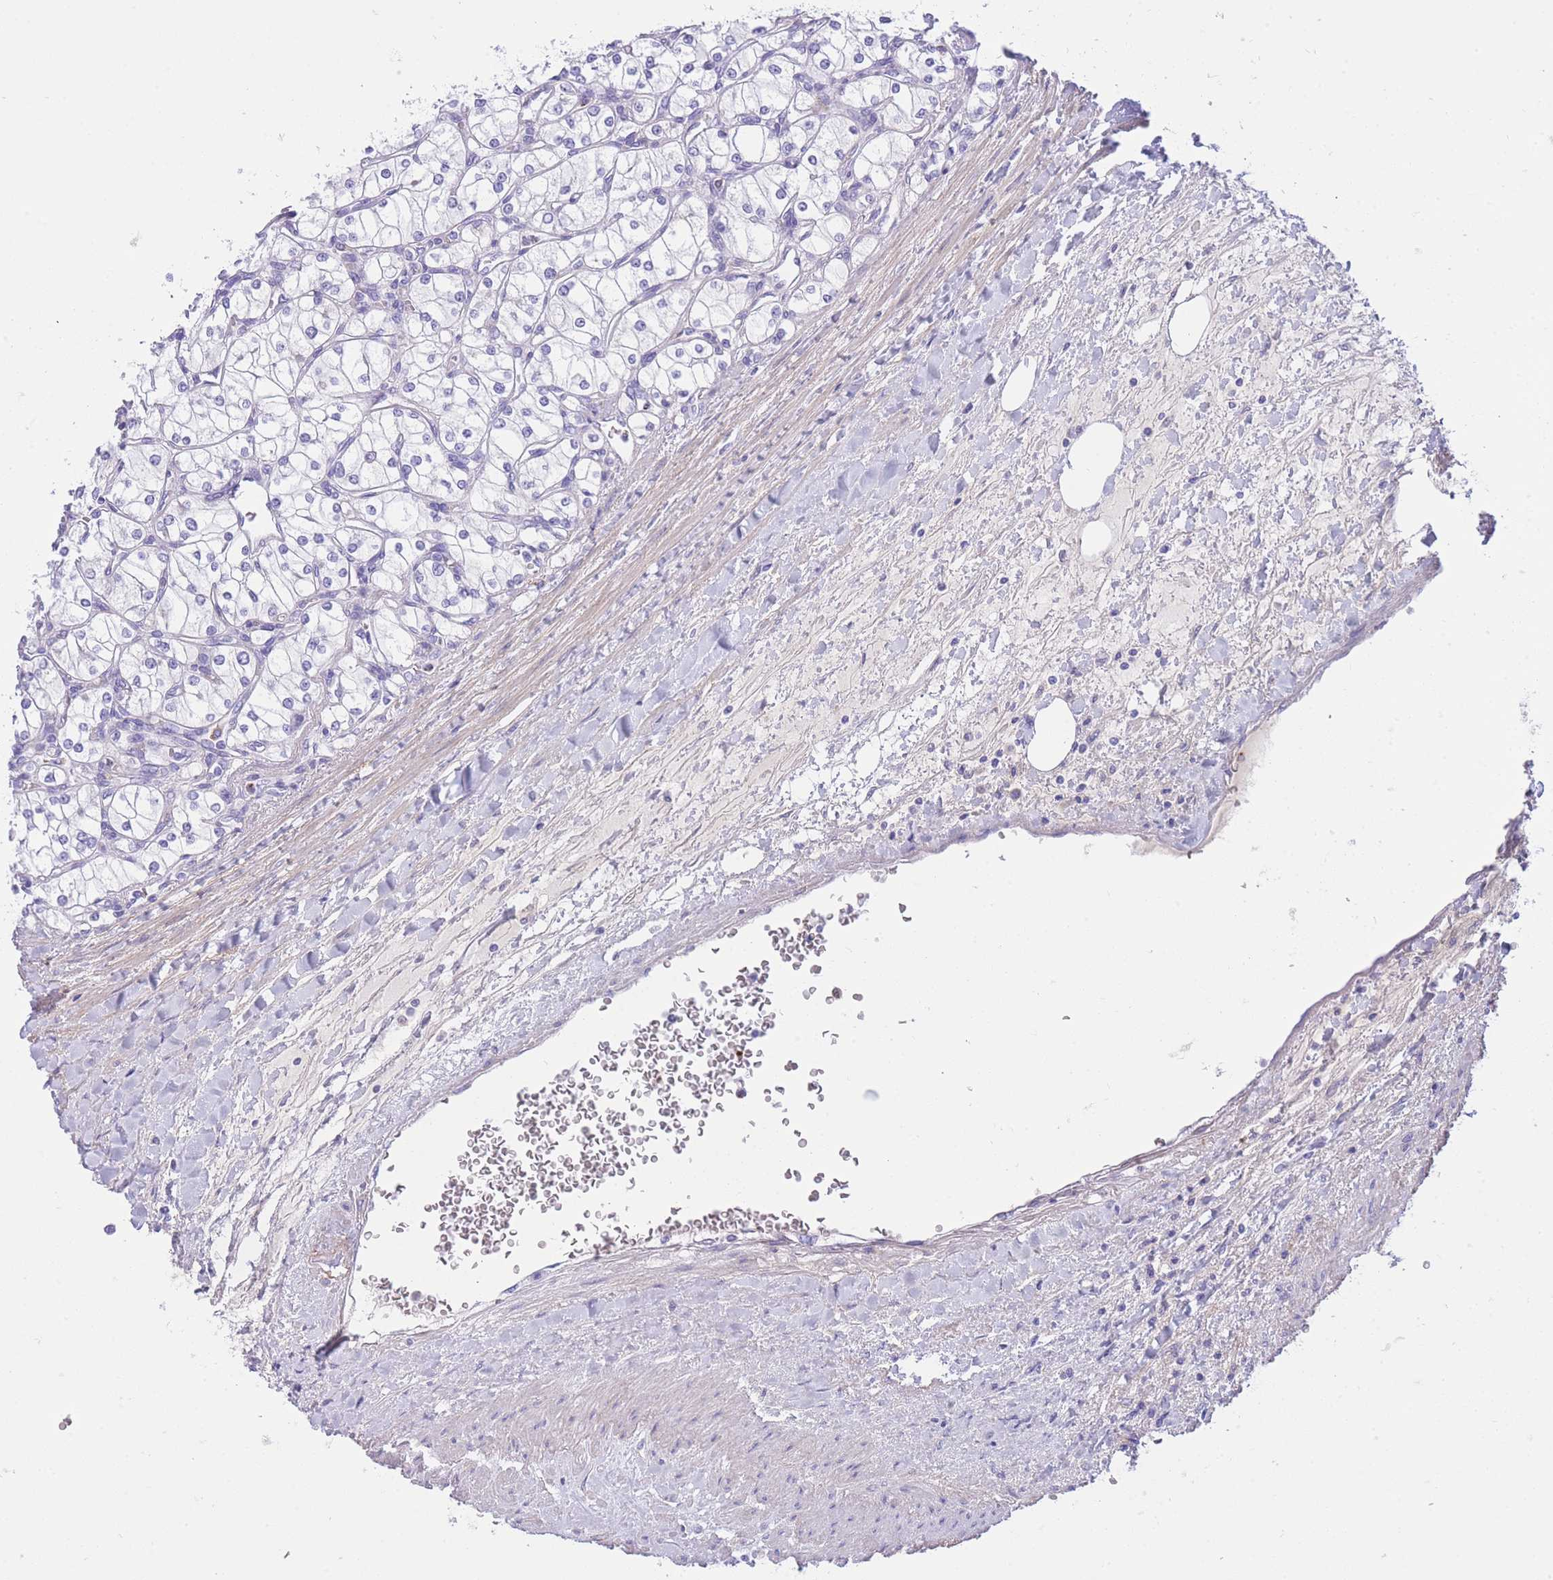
{"staining": {"intensity": "negative", "quantity": "none", "location": "none"}, "tissue": "renal cancer", "cell_type": "Tumor cells", "image_type": "cancer", "snomed": [{"axis": "morphology", "description": "Adenocarcinoma, NOS"}, {"axis": "topography", "description": "Kidney"}], "caption": "DAB (3,3'-diaminobenzidine) immunohistochemical staining of human renal adenocarcinoma demonstrates no significant expression in tumor cells.", "gene": "PLBD1", "patient": {"sex": "male", "age": 80}}